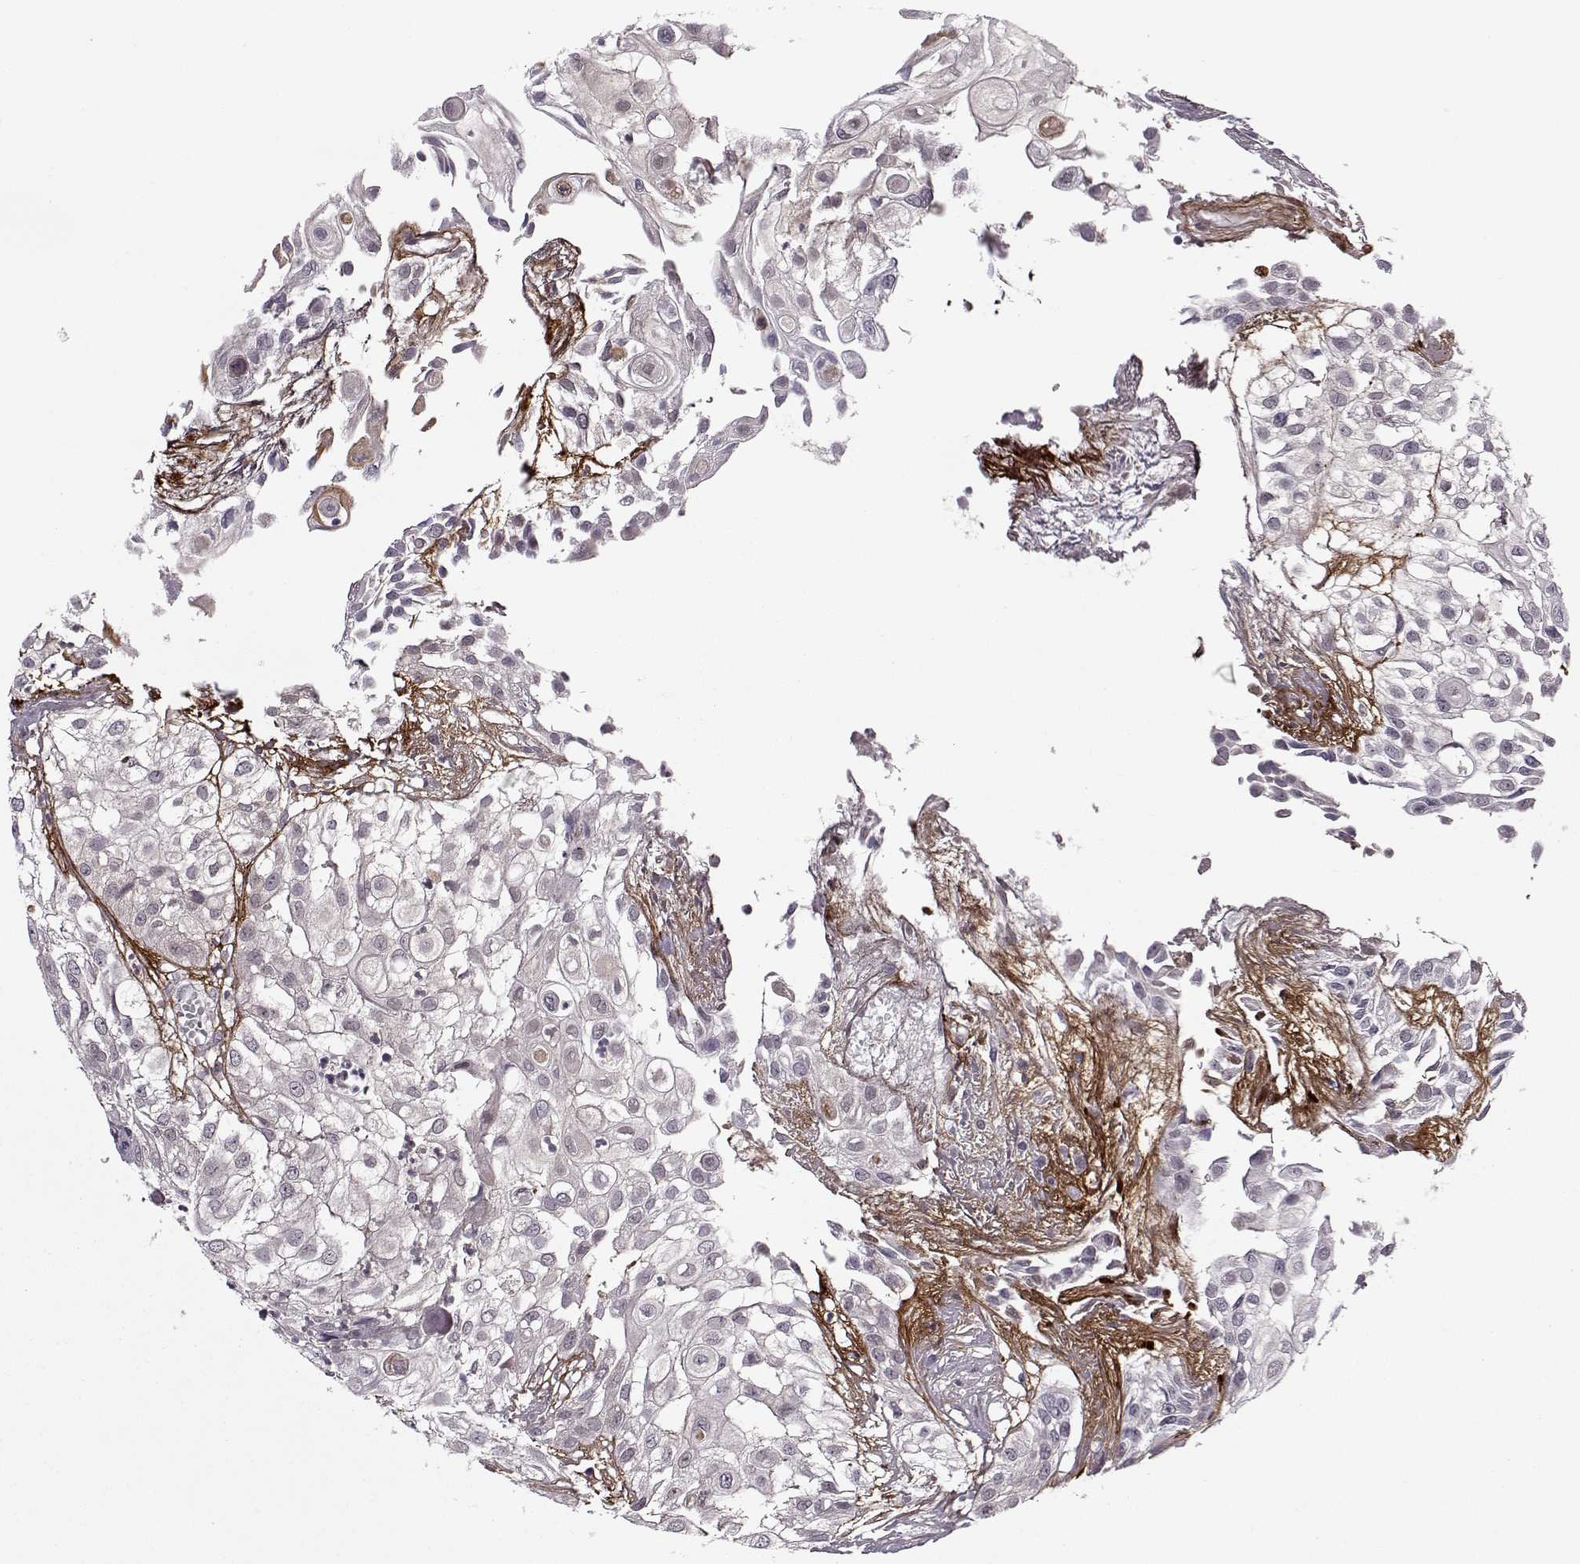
{"staining": {"intensity": "negative", "quantity": "none", "location": "none"}, "tissue": "urothelial cancer", "cell_type": "Tumor cells", "image_type": "cancer", "snomed": [{"axis": "morphology", "description": "Urothelial carcinoma, High grade"}, {"axis": "topography", "description": "Urinary bladder"}], "caption": "This micrograph is of urothelial cancer stained with immunohistochemistry (IHC) to label a protein in brown with the nuclei are counter-stained blue. There is no staining in tumor cells. (DAB IHC visualized using brightfield microscopy, high magnification).", "gene": "DENND4B", "patient": {"sex": "female", "age": 79}}